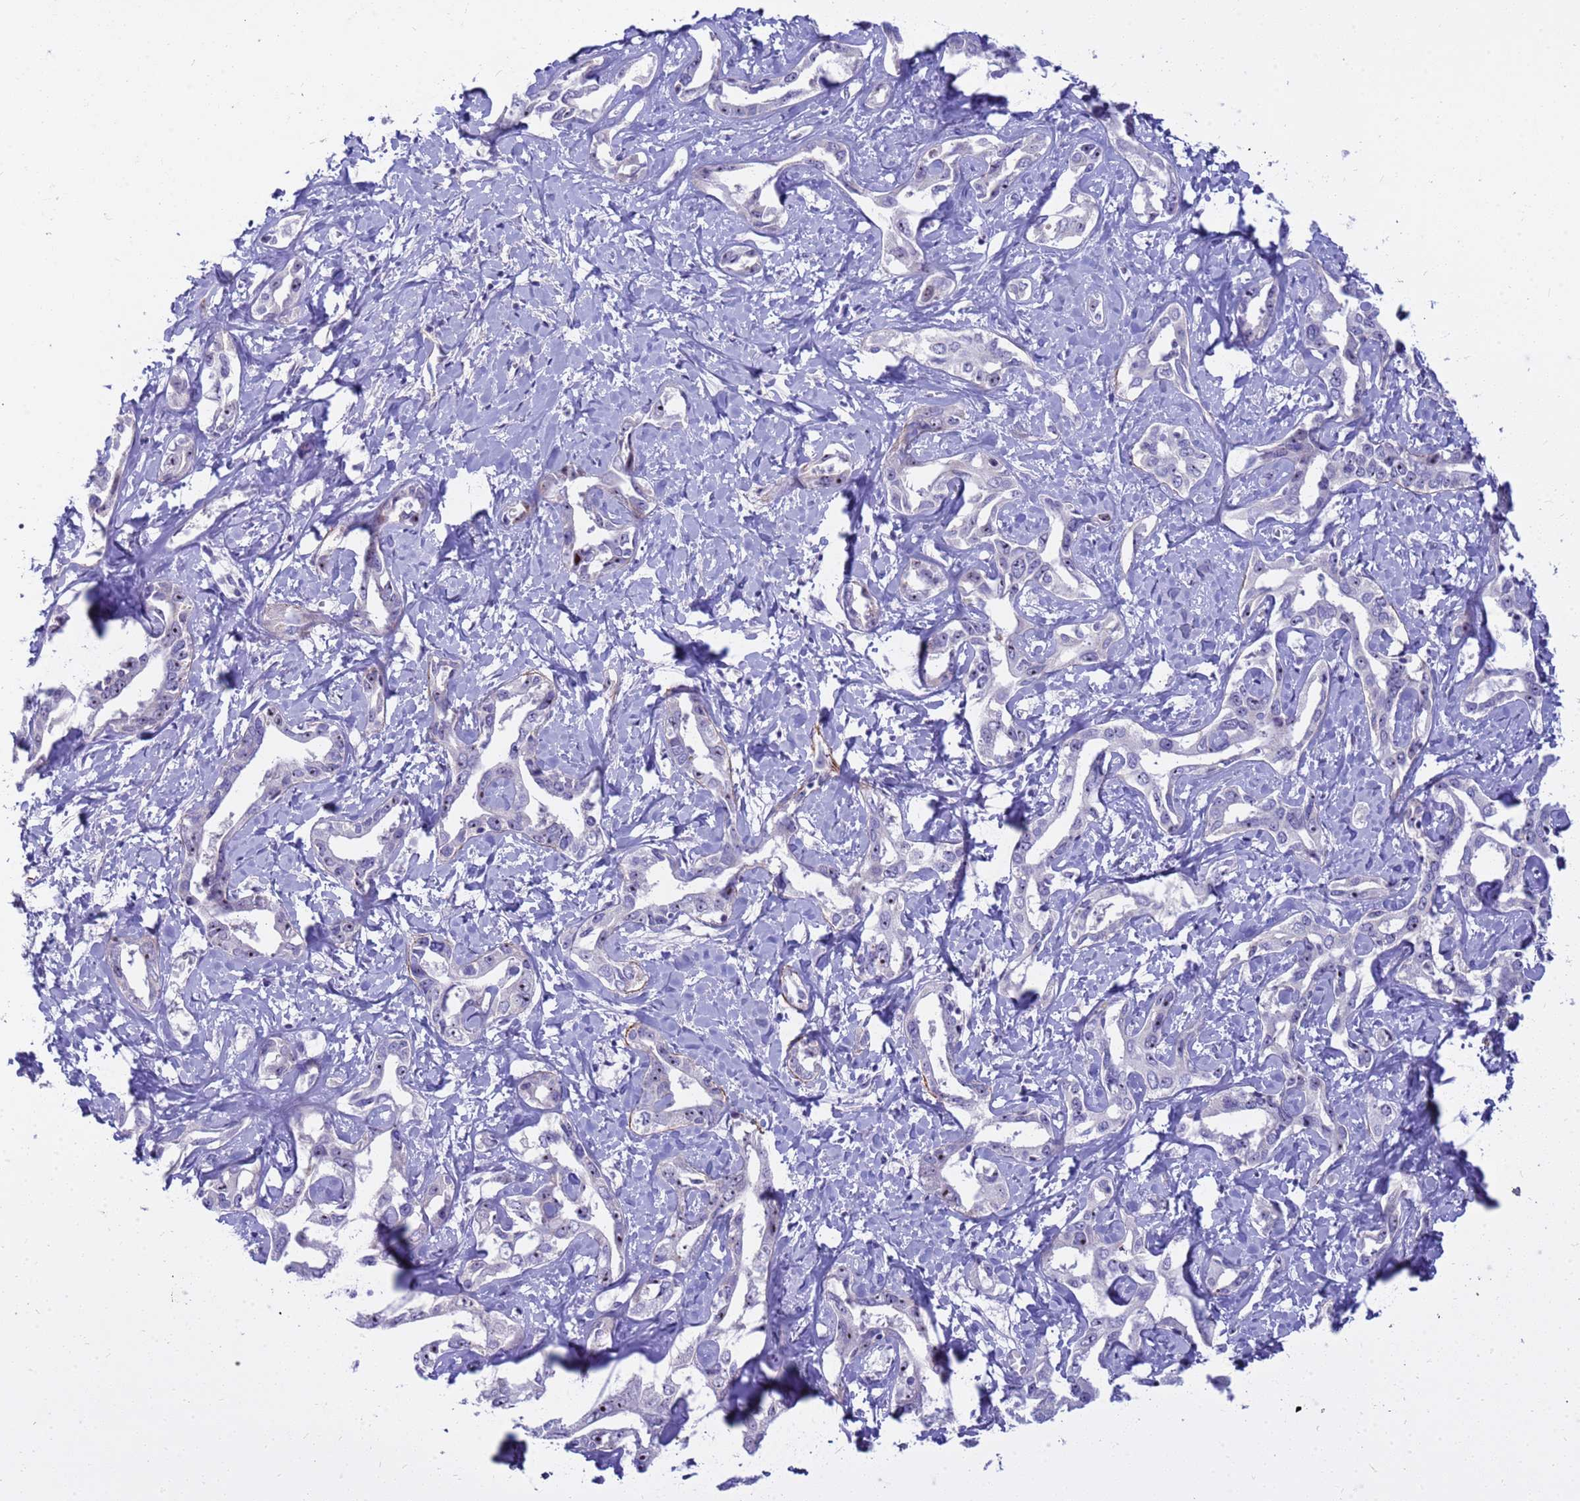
{"staining": {"intensity": "moderate", "quantity": "25%-75%", "location": "nuclear"}, "tissue": "liver cancer", "cell_type": "Tumor cells", "image_type": "cancer", "snomed": [{"axis": "morphology", "description": "Cholangiocarcinoma"}, {"axis": "topography", "description": "Liver"}], "caption": "Human cholangiocarcinoma (liver) stained with a brown dye shows moderate nuclear positive expression in about 25%-75% of tumor cells.", "gene": "LRATD1", "patient": {"sex": "male", "age": 59}}